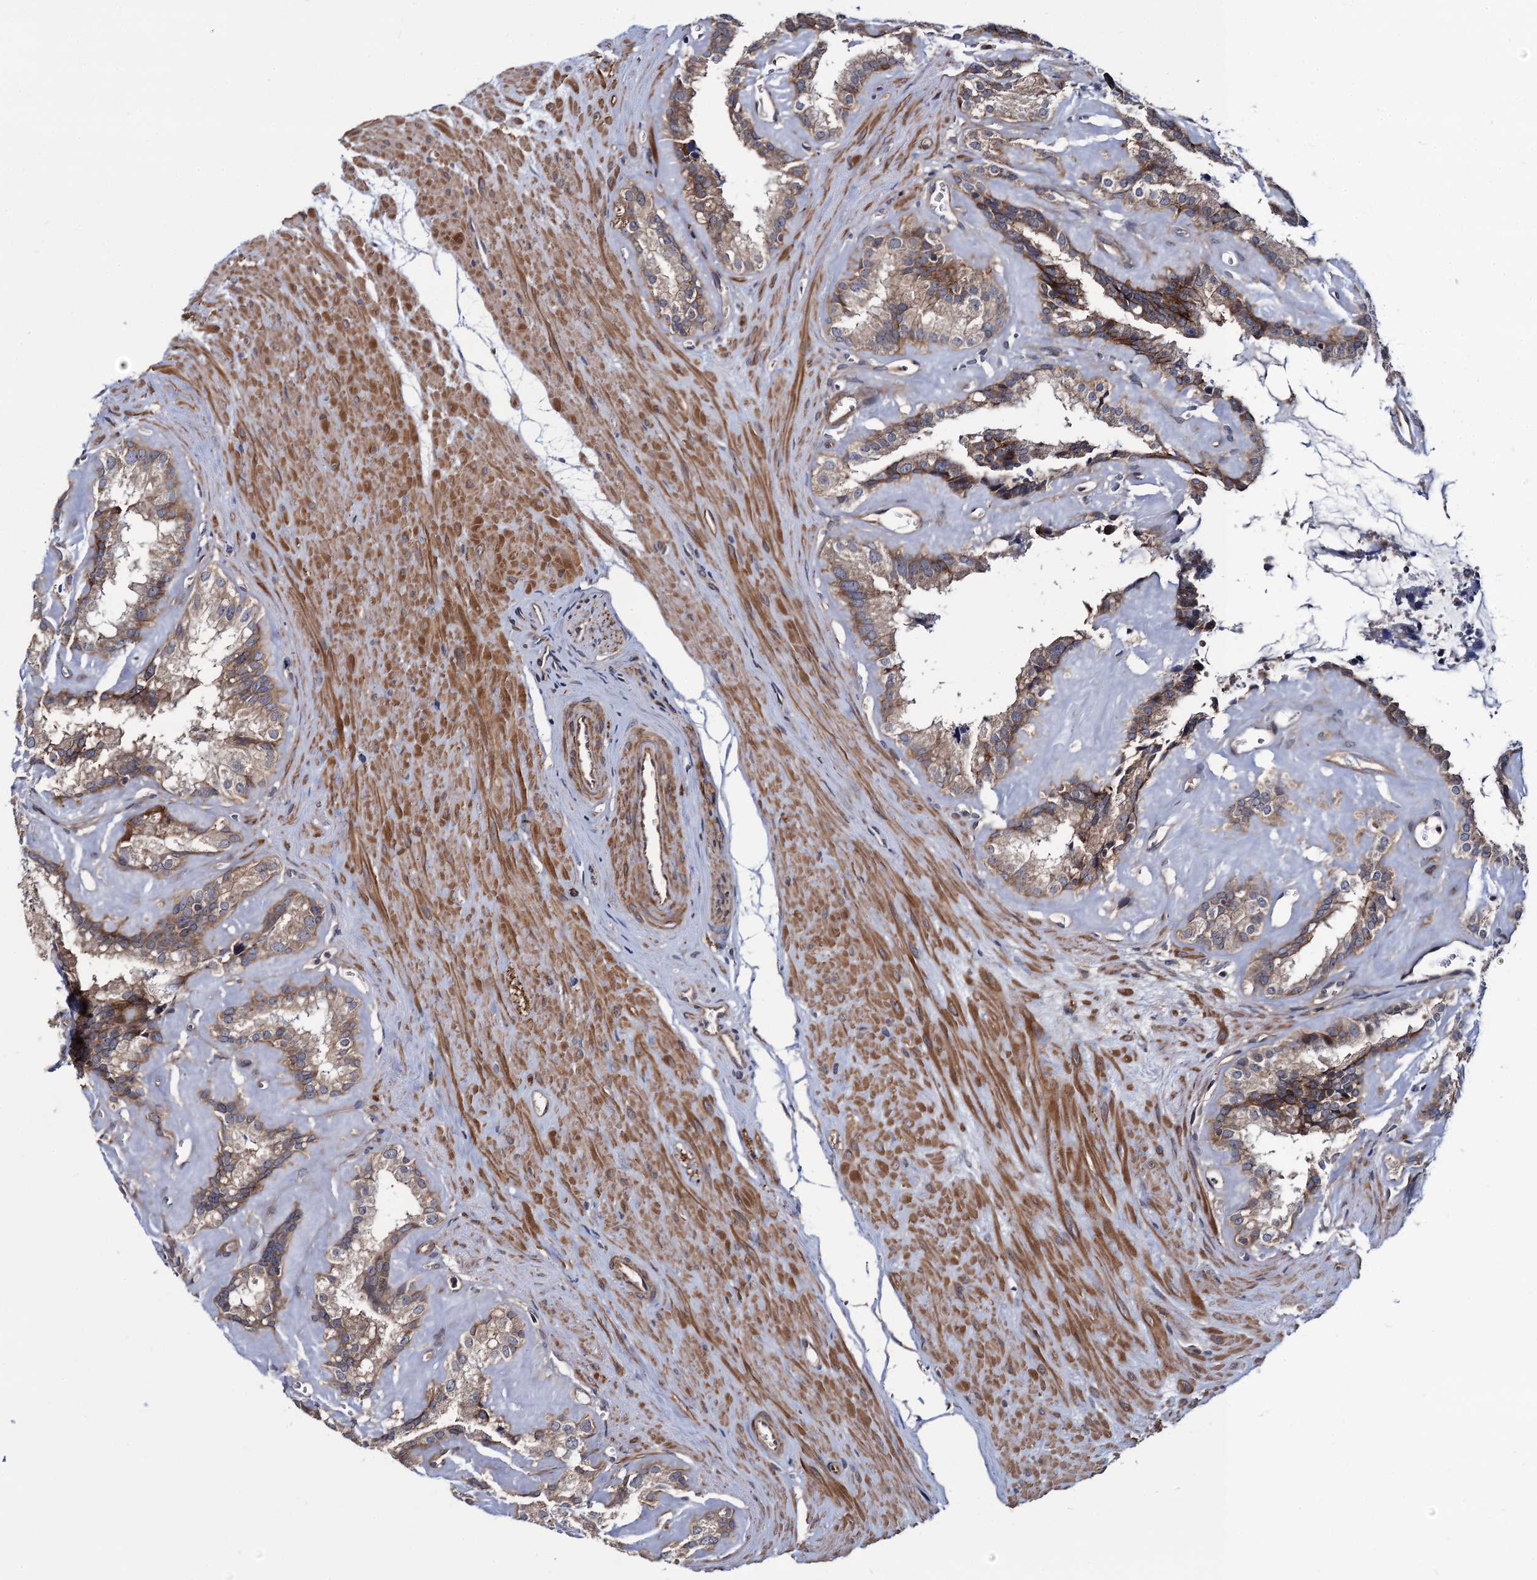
{"staining": {"intensity": "moderate", "quantity": ">75%", "location": "cytoplasmic/membranous"}, "tissue": "seminal vesicle", "cell_type": "Glandular cells", "image_type": "normal", "snomed": [{"axis": "morphology", "description": "Normal tissue, NOS"}, {"axis": "topography", "description": "Prostate"}, {"axis": "topography", "description": "Seminal veicle"}], "caption": "Protein expression by immunohistochemistry (IHC) shows moderate cytoplasmic/membranous expression in about >75% of glandular cells in unremarkable seminal vesicle.", "gene": "KXD1", "patient": {"sex": "male", "age": 59}}